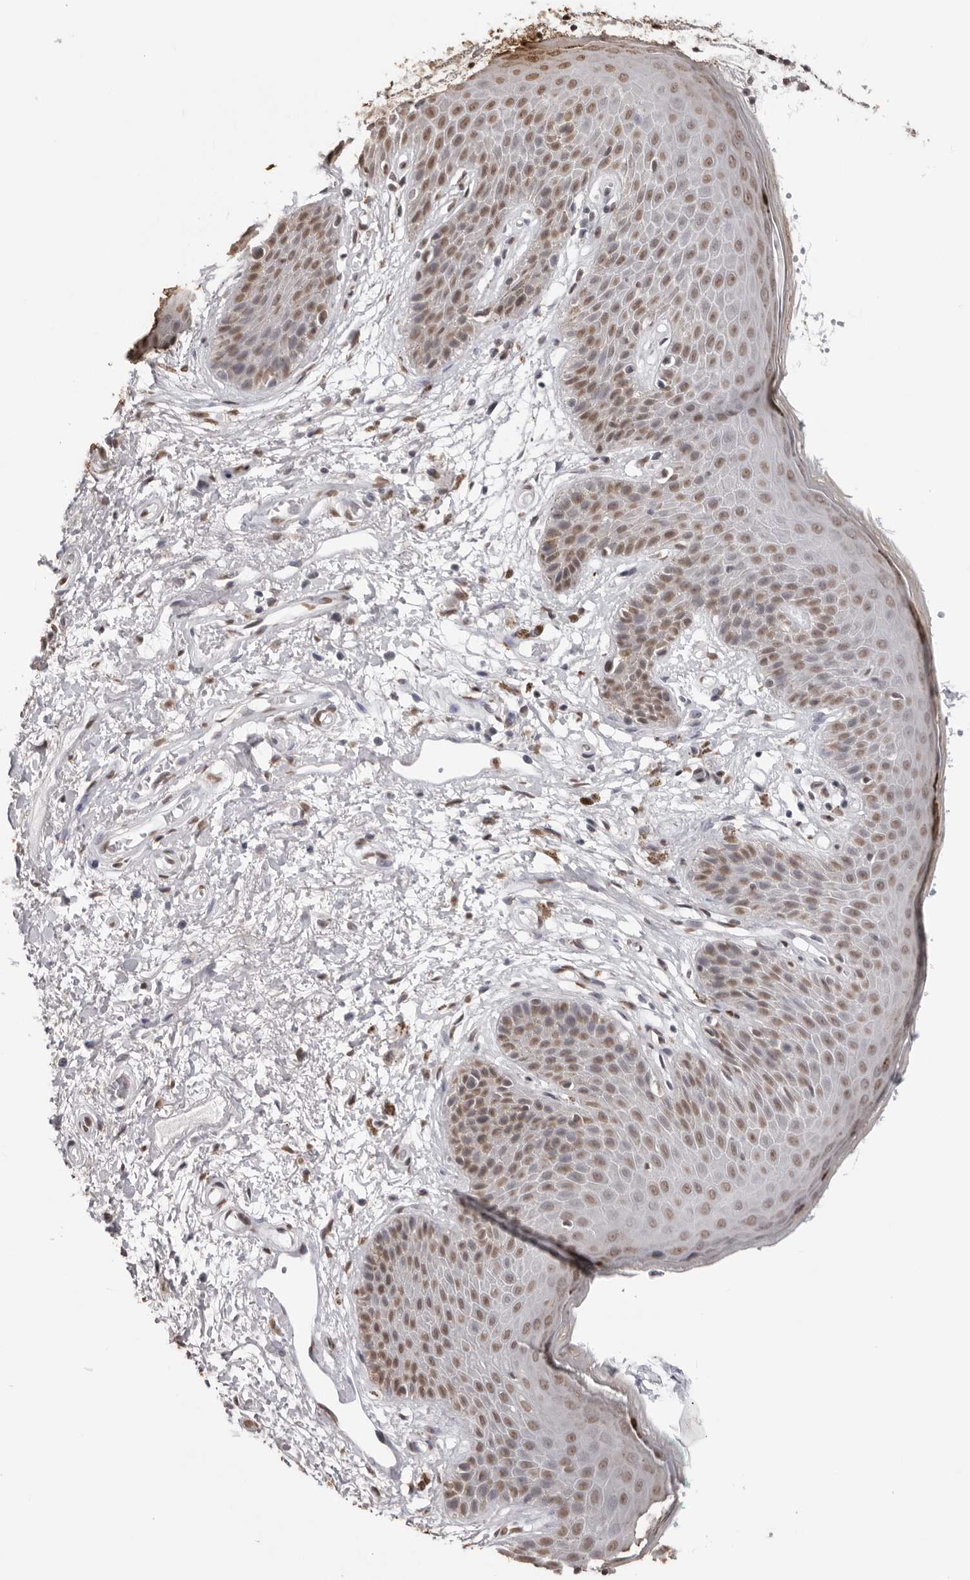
{"staining": {"intensity": "moderate", "quantity": ">75%", "location": "nuclear"}, "tissue": "skin", "cell_type": "Epidermal cells", "image_type": "normal", "snomed": [{"axis": "morphology", "description": "Normal tissue, NOS"}, {"axis": "topography", "description": "Anal"}], "caption": "Protein expression analysis of unremarkable skin shows moderate nuclear staining in about >75% of epidermal cells. Using DAB (brown) and hematoxylin (blue) stains, captured at high magnification using brightfield microscopy.", "gene": "OLIG3", "patient": {"sex": "male", "age": 74}}